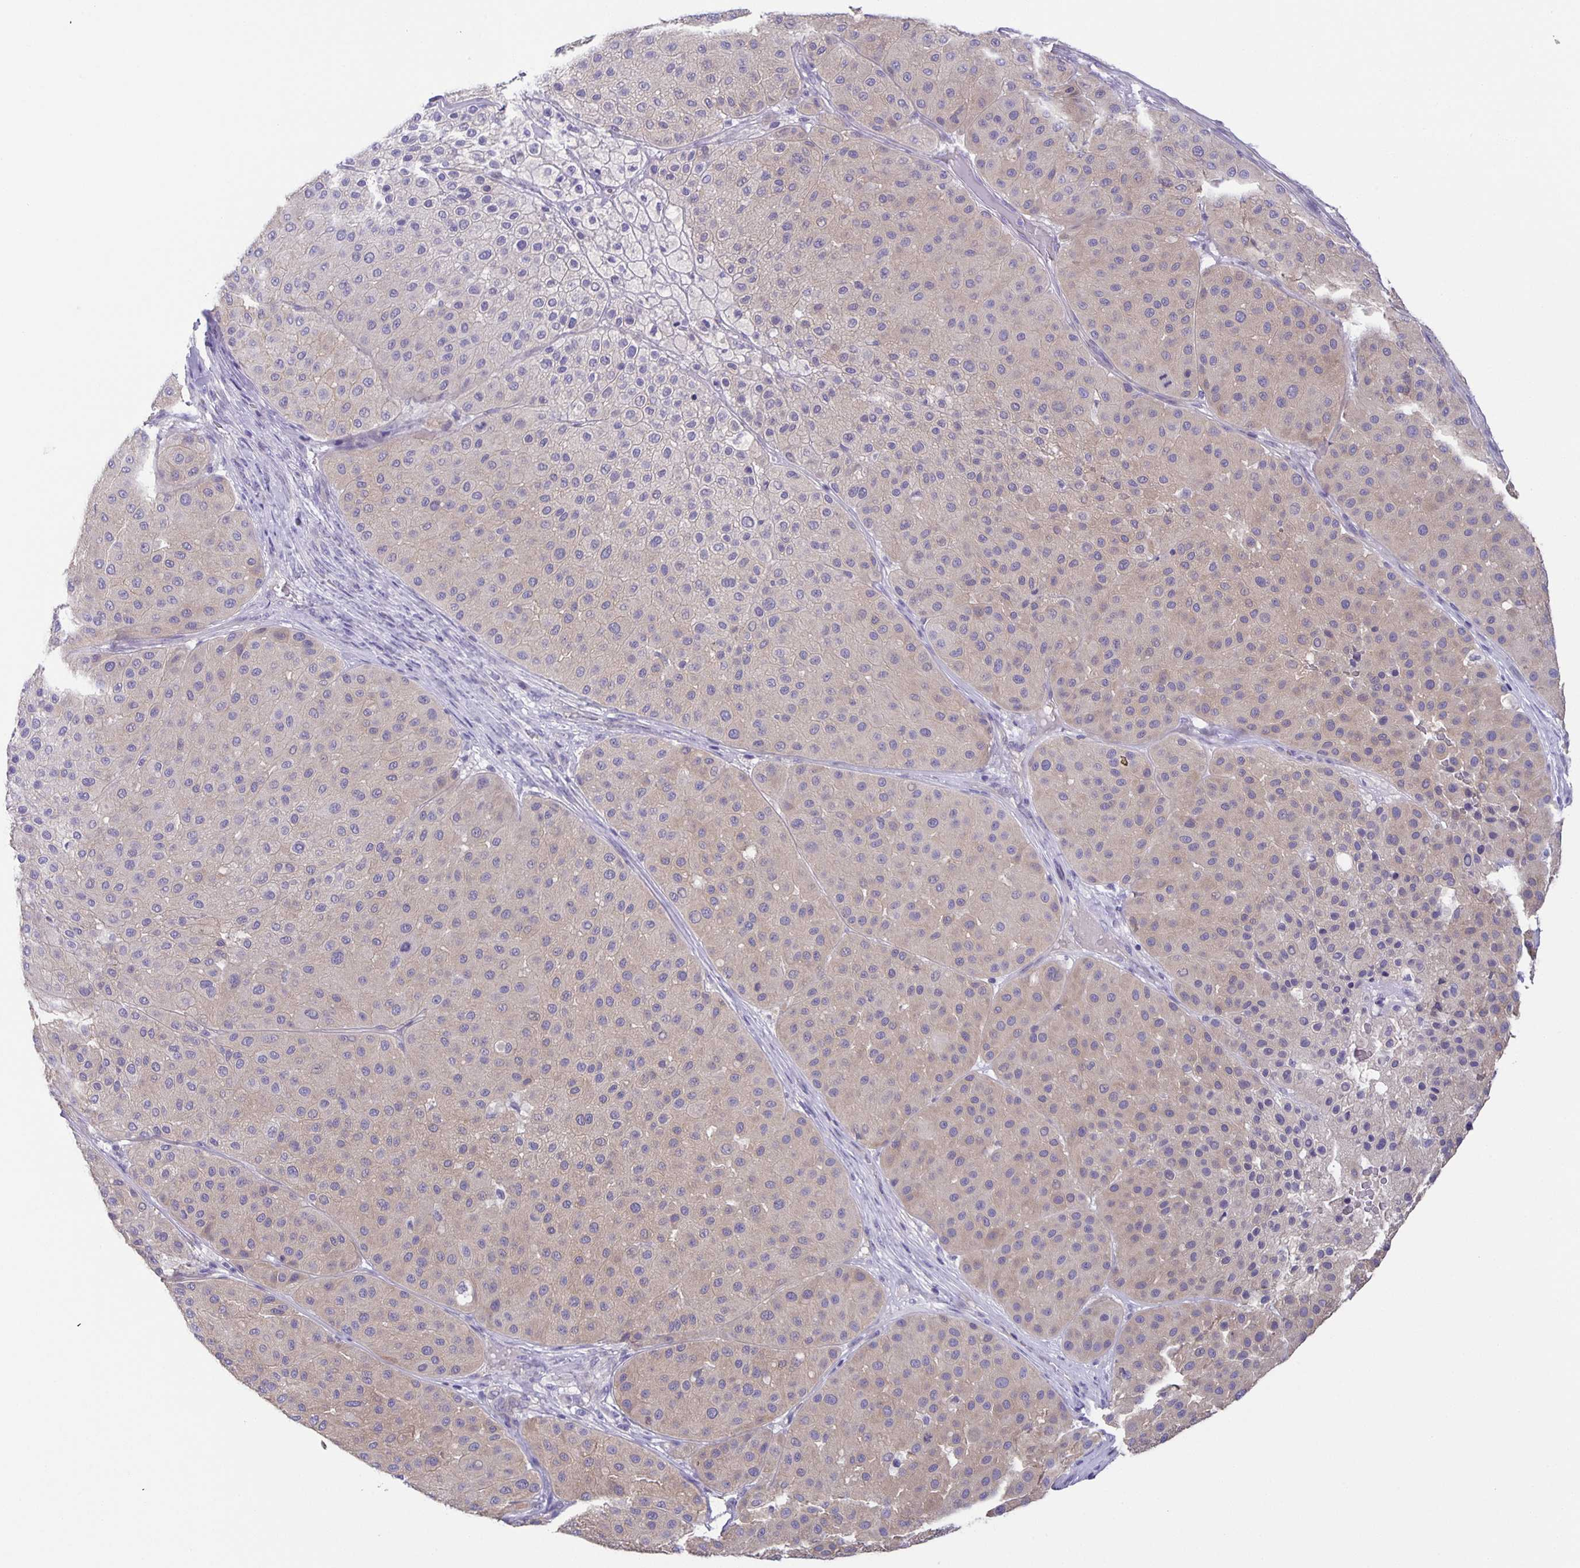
{"staining": {"intensity": "weak", "quantity": "25%-75%", "location": "cytoplasmic/membranous"}, "tissue": "melanoma", "cell_type": "Tumor cells", "image_type": "cancer", "snomed": [{"axis": "morphology", "description": "Malignant melanoma, Metastatic site"}, {"axis": "topography", "description": "Smooth muscle"}], "caption": "Protein expression analysis of human malignant melanoma (metastatic site) reveals weak cytoplasmic/membranous positivity in approximately 25%-75% of tumor cells. (brown staining indicates protein expression, while blue staining denotes nuclei).", "gene": "PTPN3", "patient": {"sex": "male", "age": 41}}